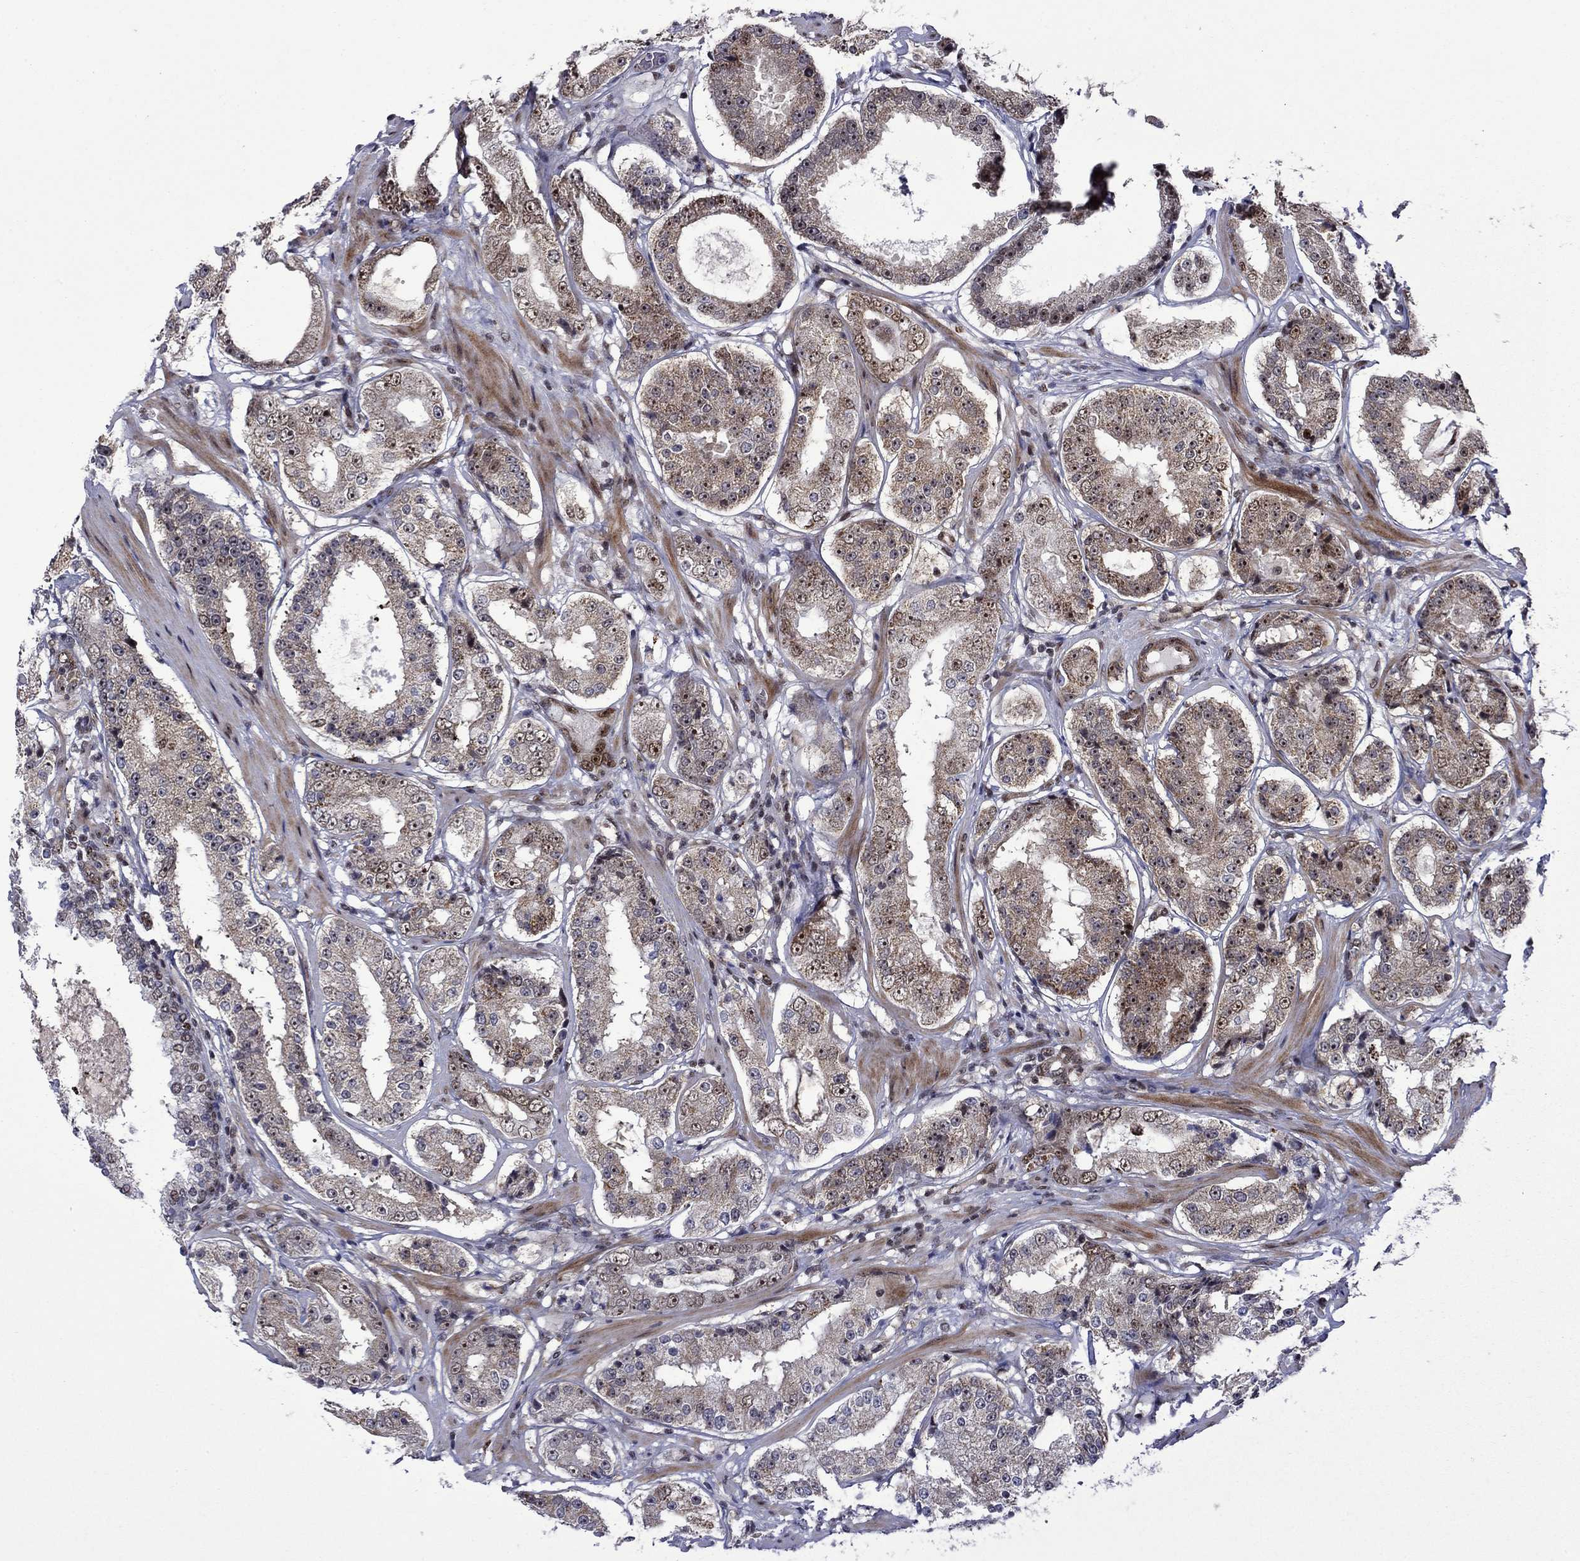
{"staining": {"intensity": "strong", "quantity": "<25%", "location": "nuclear"}, "tissue": "prostate cancer", "cell_type": "Tumor cells", "image_type": "cancer", "snomed": [{"axis": "morphology", "description": "Adenocarcinoma, Low grade"}, {"axis": "topography", "description": "Prostate"}], "caption": "Brown immunohistochemical staining in human prostate cancer displays strong nuclear positivity in approximately <25% of tumor cells.", "gene": "SURF2", "patient": {"sex": "male", "age": 60}}